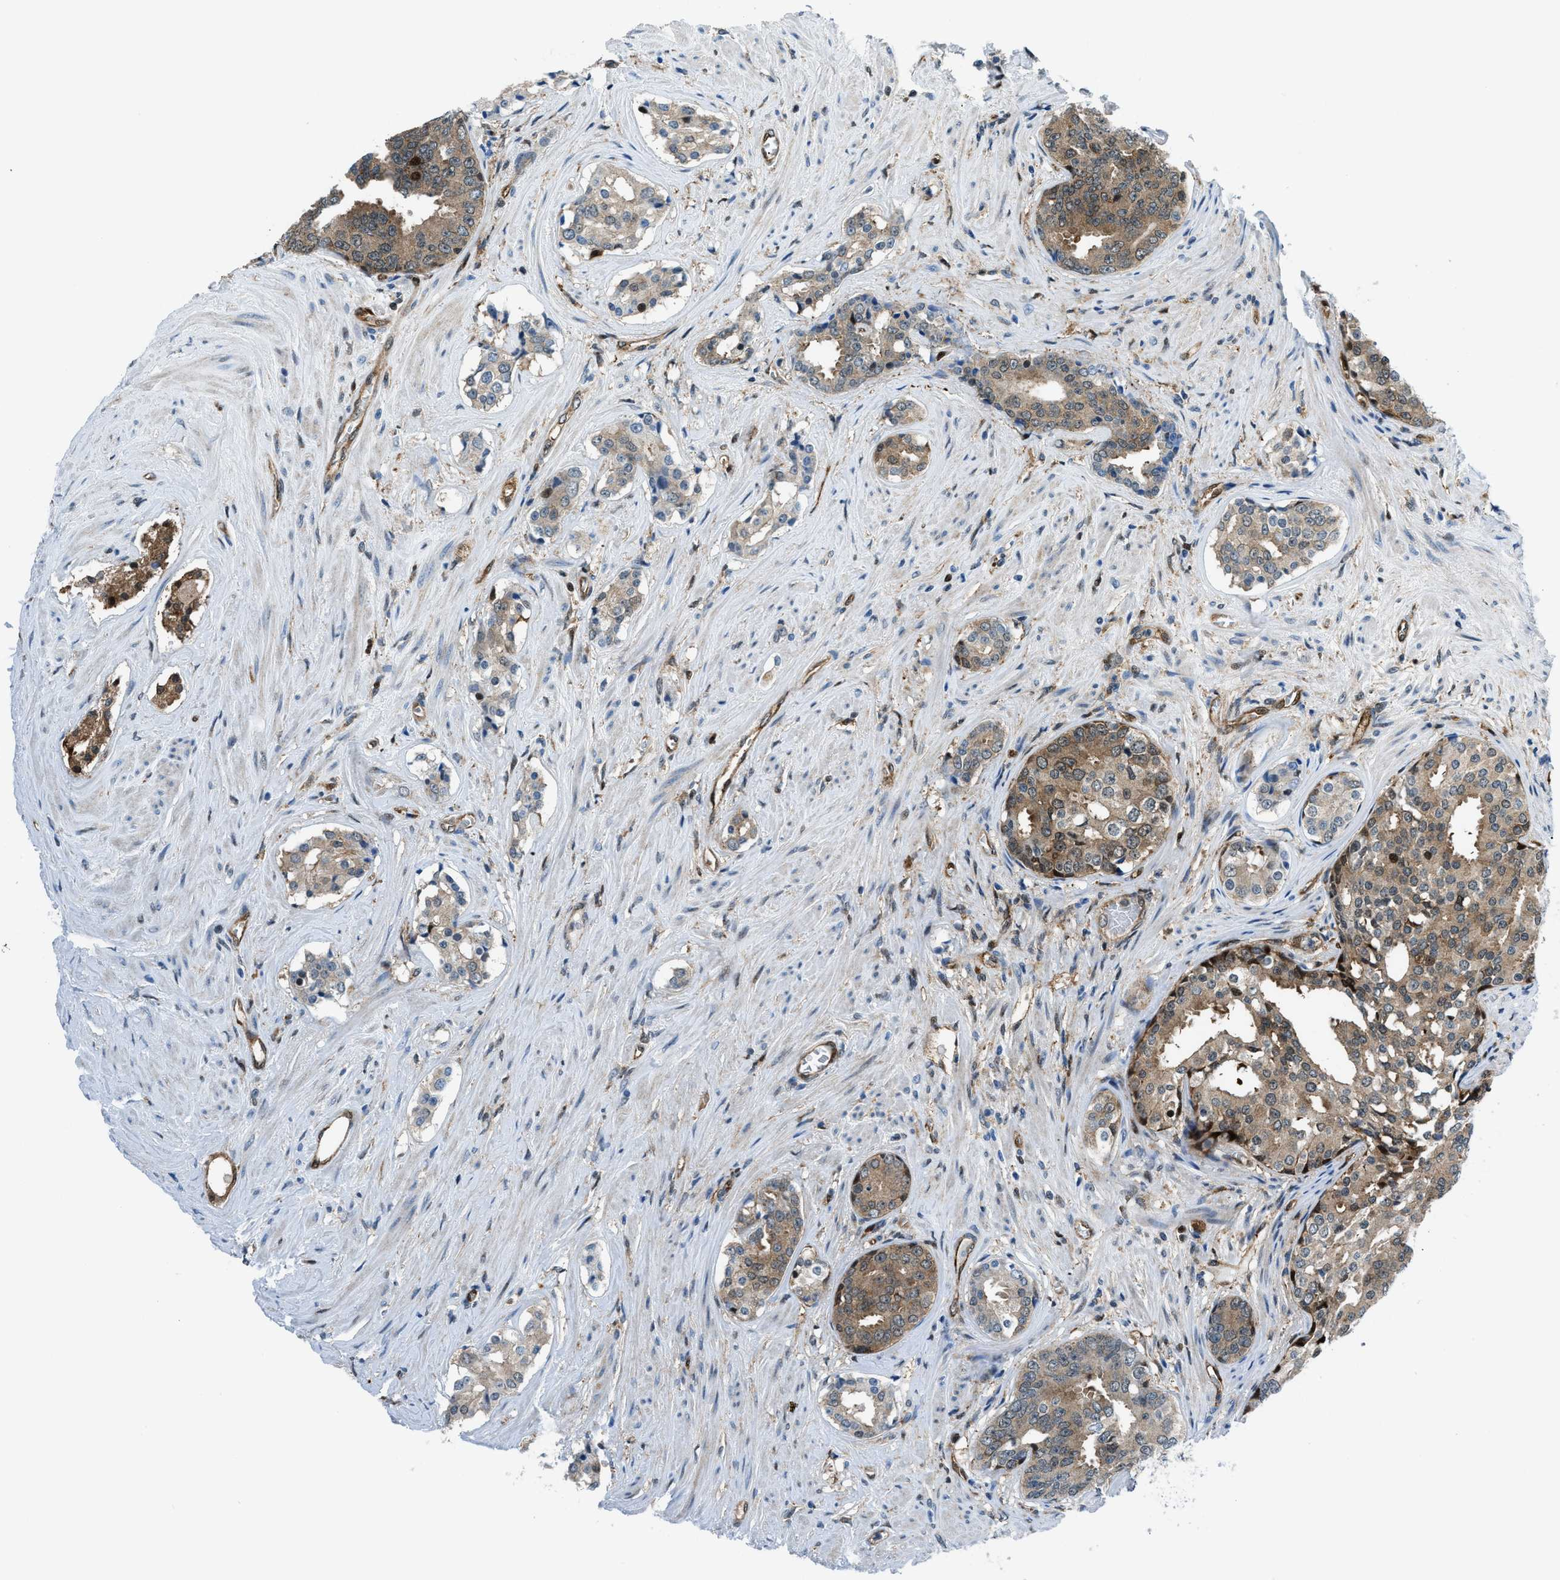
{"staining": {"intensity": "moderate", "quantity": "<25%", "location": "cytoplasmic/membranous,nuclear"}, "tissue": "prostate cancer", "cell_type": "Tumor cells", "image_type": "cancer", "snomed": [{"axis": "morphology", "description": "Adenocarcinoma, High grade"}, {"axis": "topography", "description": "Prostate"}], "caption": "Human adenocarcinoma (high-grade) (prostate) stained with a brown dye shows moderate cytoplasmic/membranous and nuclear positive positivity in about <25% of tumor cells.", "gene": "YWHAE", "patient": {"sex": "male", "age": 71}}